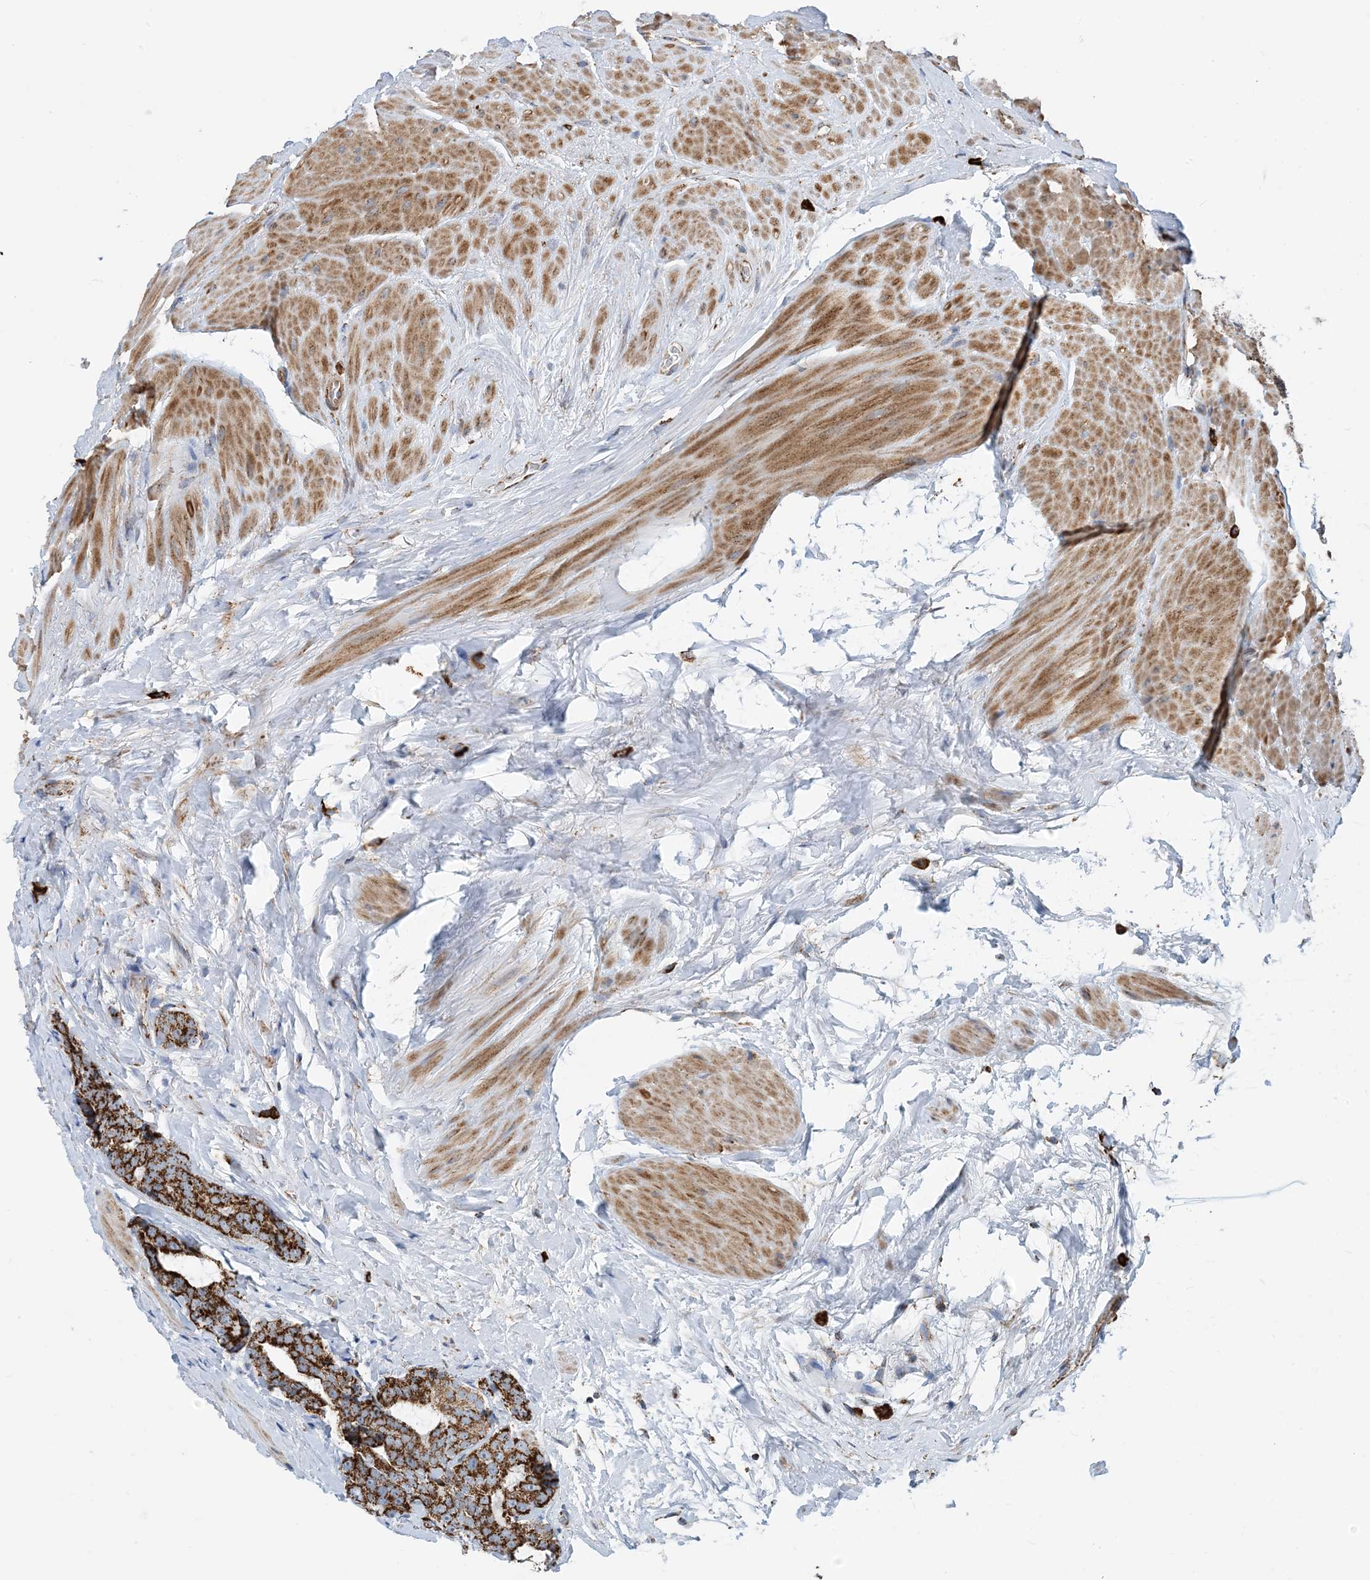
{"staining": {"intensity": "strong", "quantity": ">75%", "location": "cytoplasmic/membranous"}, "tissue": "prostate cancer", "cell_type": "Tumor cells", "image_type": "cancer", "snomed": [{"axis": "morphology", "description": "Adenocarcinoma, High grade"}, {"axis": "topography", "description": "Prostate"}], "caption": "Protein expression analysis of human adenocarcinoma (high-grade) (prostate) reveals strong cytoplasmic/membranous positivity in about >75% of tumor cells. The staining is performed using DAB brown chromogen to label protein expression. The nuclei are counter-stained blue using hematoxylin.", "gene": "PCDHGA1", "patient": {"sex": "male", "age": 56}}